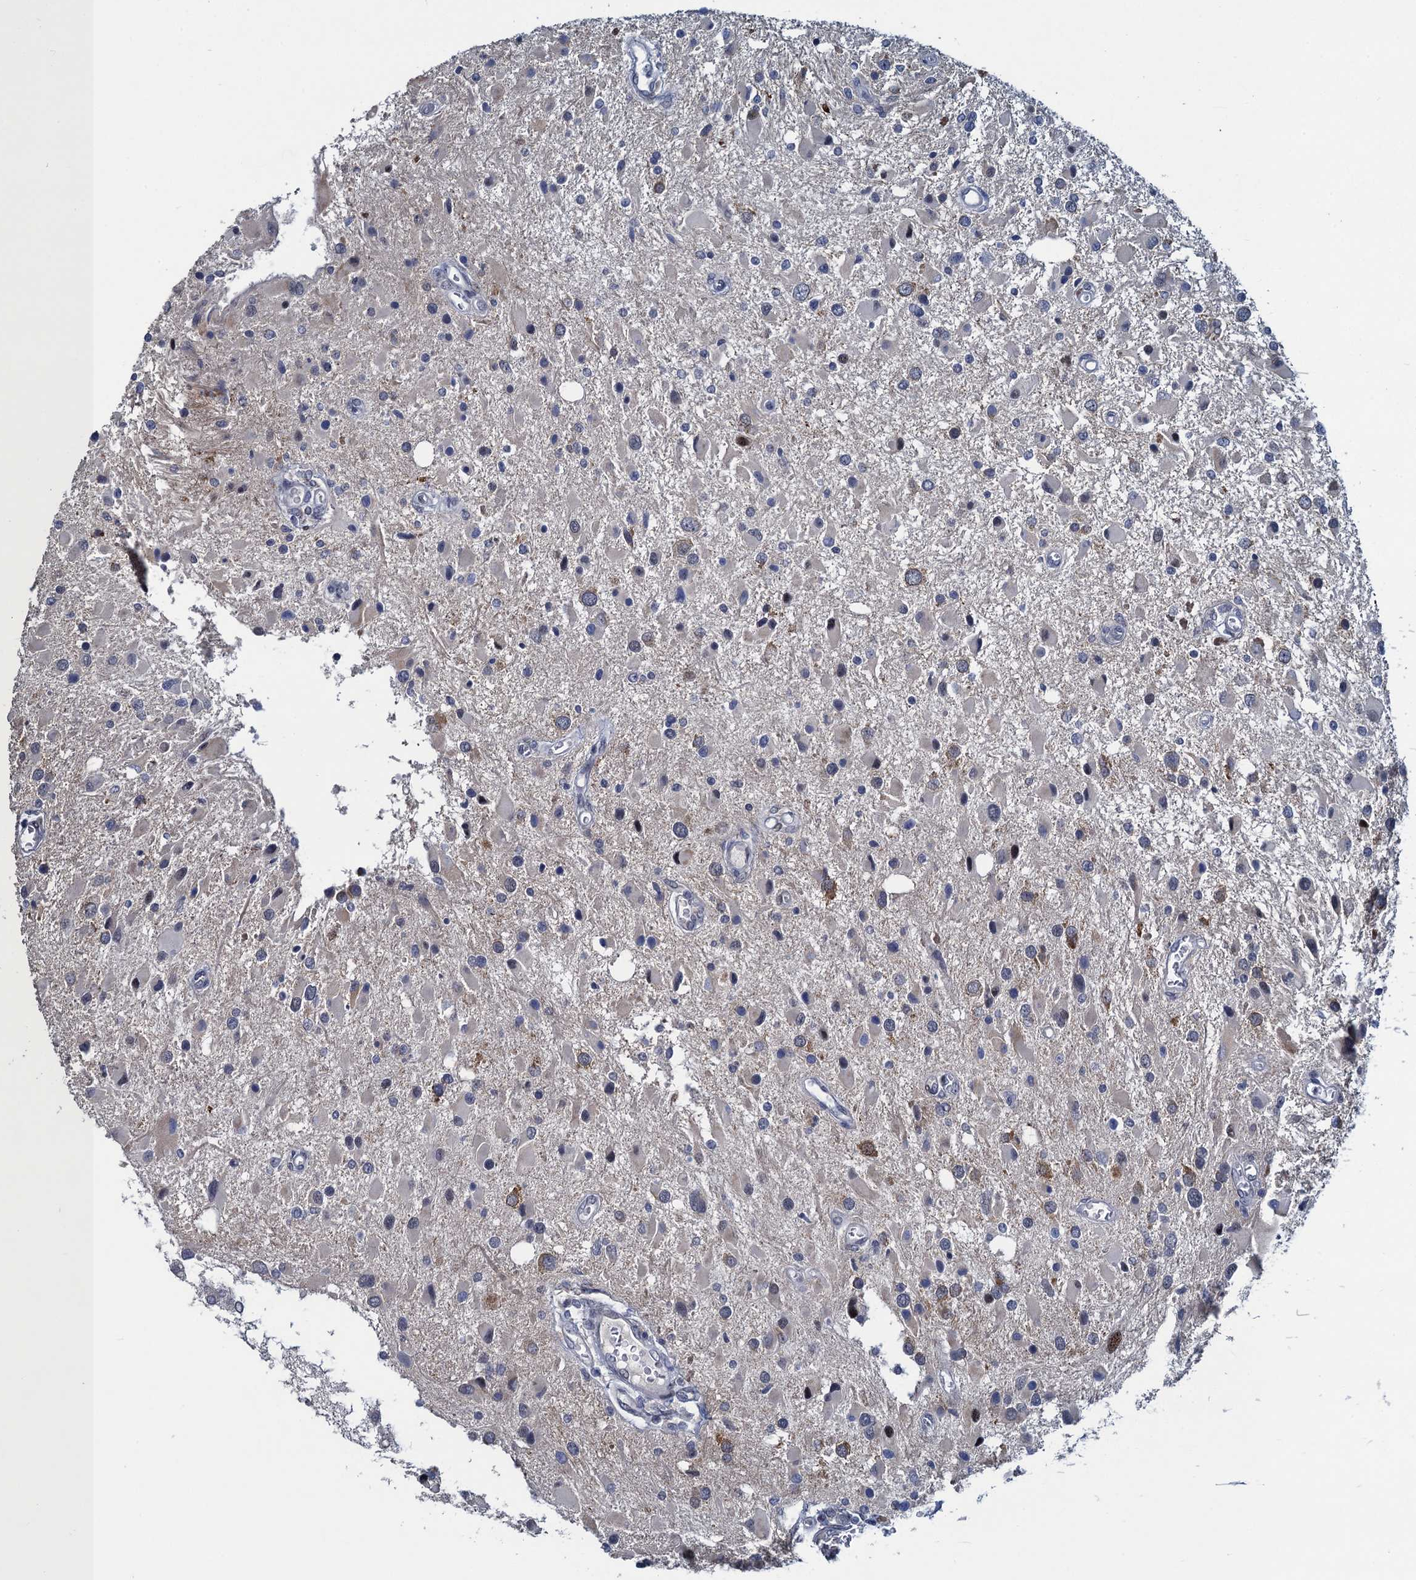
{"staining": {"intensity": "negative", "quantity": "none", "location": "none"}, "tissue": "glioma", "cell_type": "Tumor cells", "image_type": "cancer", "snomed": [{"axis": "morphology", "description": "Glioma, malignant, High grade"}, {"axis": "topography", "description": "Brain"}], "caption": "There is no significant expression in tumor cells of glioma. (DAB immunohistochemistry (IHC) visualized using brightfield microscopy, high magnification).", "gene": "ATOSA", "patient": {"sex": "male", "age": 53}}